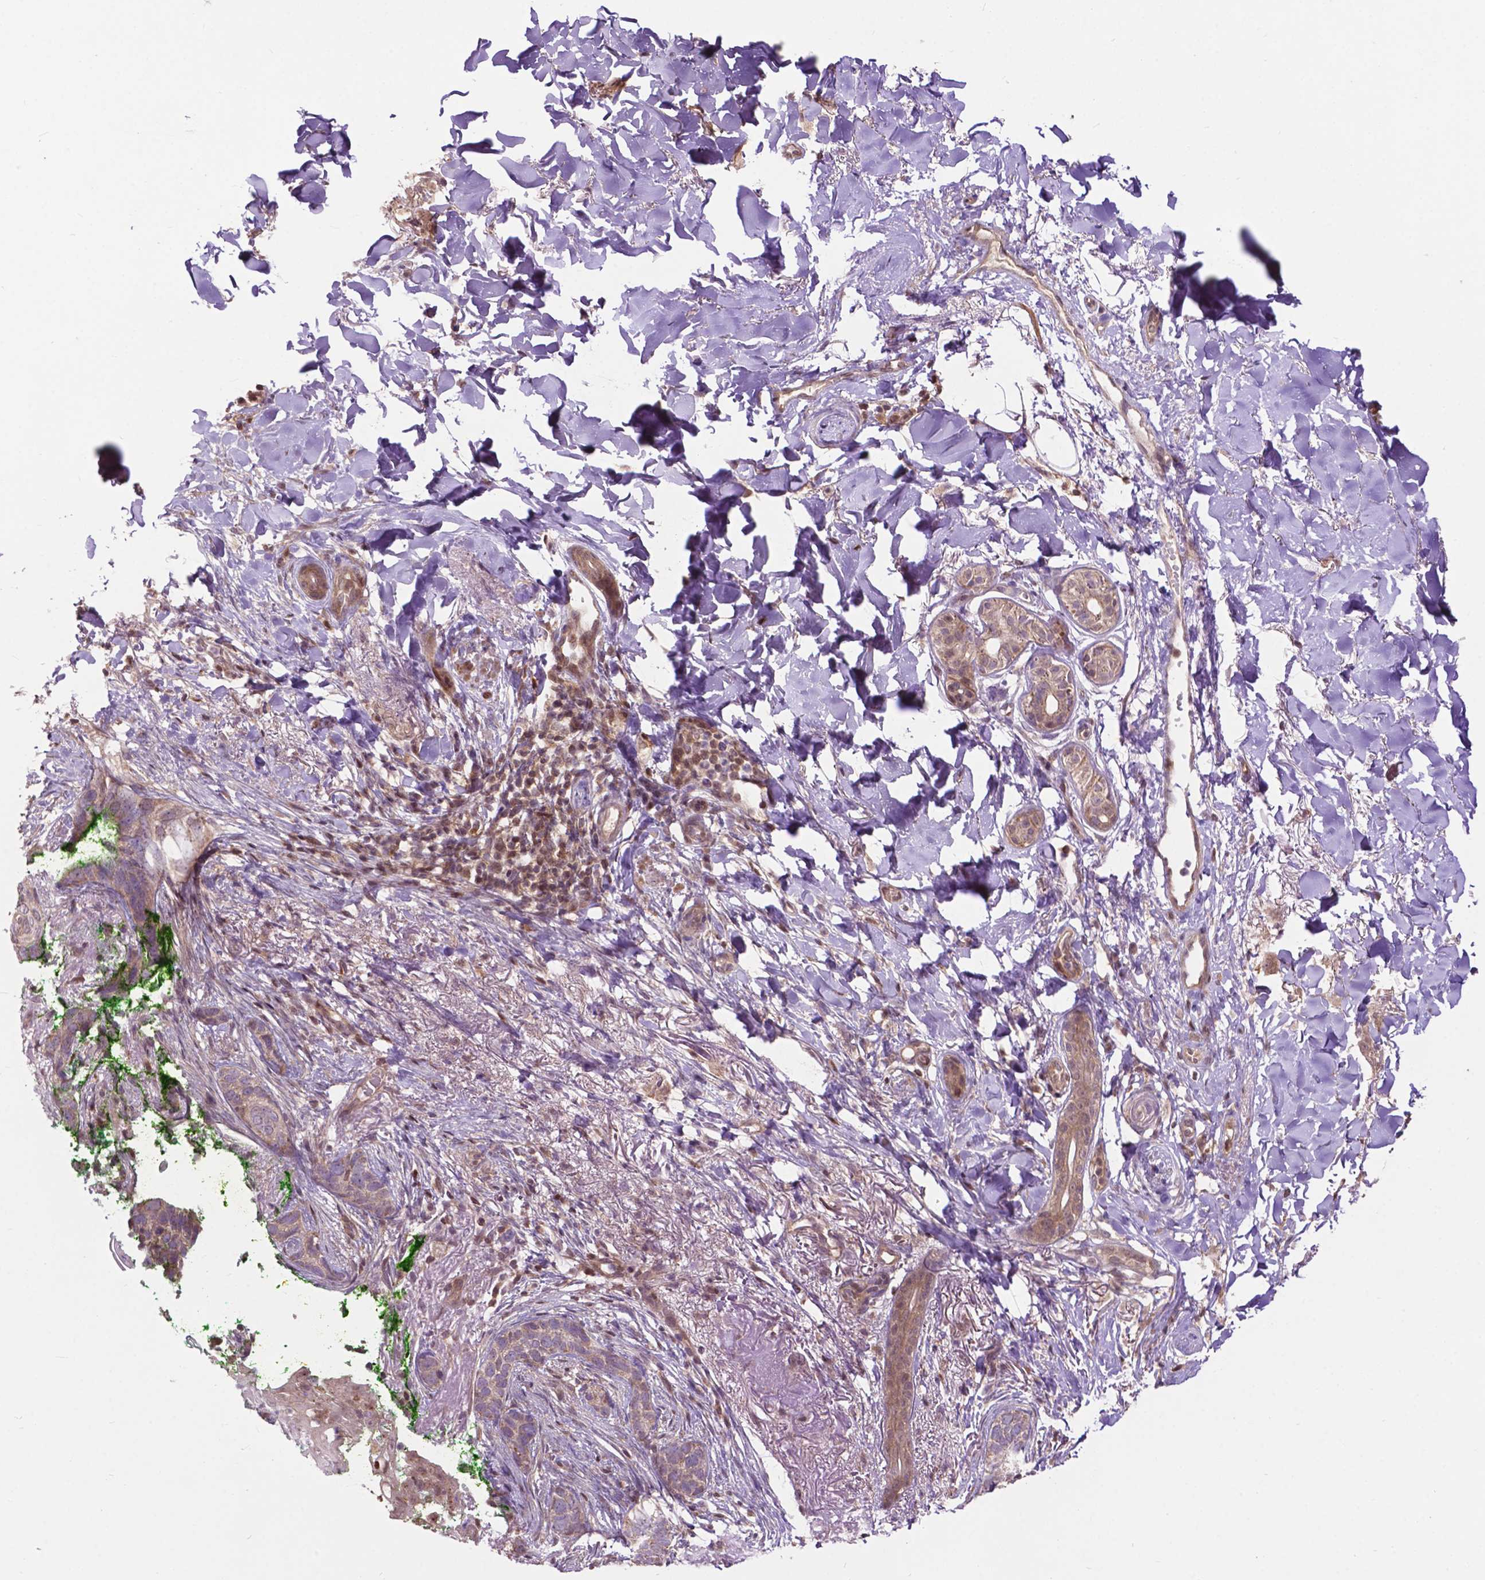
{"staining": {"intensity": "weak", "quantity": ">75%", "location": "cytoplasmic/membranous"}, "tissue": "skin cancer", "cell_type": "Tumor cells", "image_type": "cancer", "snomed": [{"axis": "morphology", "description": "Normal tissue, NOS"}, {"axis": "morphology", "description": "Basal cell carcinoma"}, {"axis": "topography", "description": "Skin"}], "caption": "Basal cell carcinoma (skin) was stained to show a protein in brown. There is low levels of weak cytoplasmic/membranous expression in approximately >75% of tumor cells.", "gene": "CHMP4A", "patient": {"sex": "male", "age": 84}}